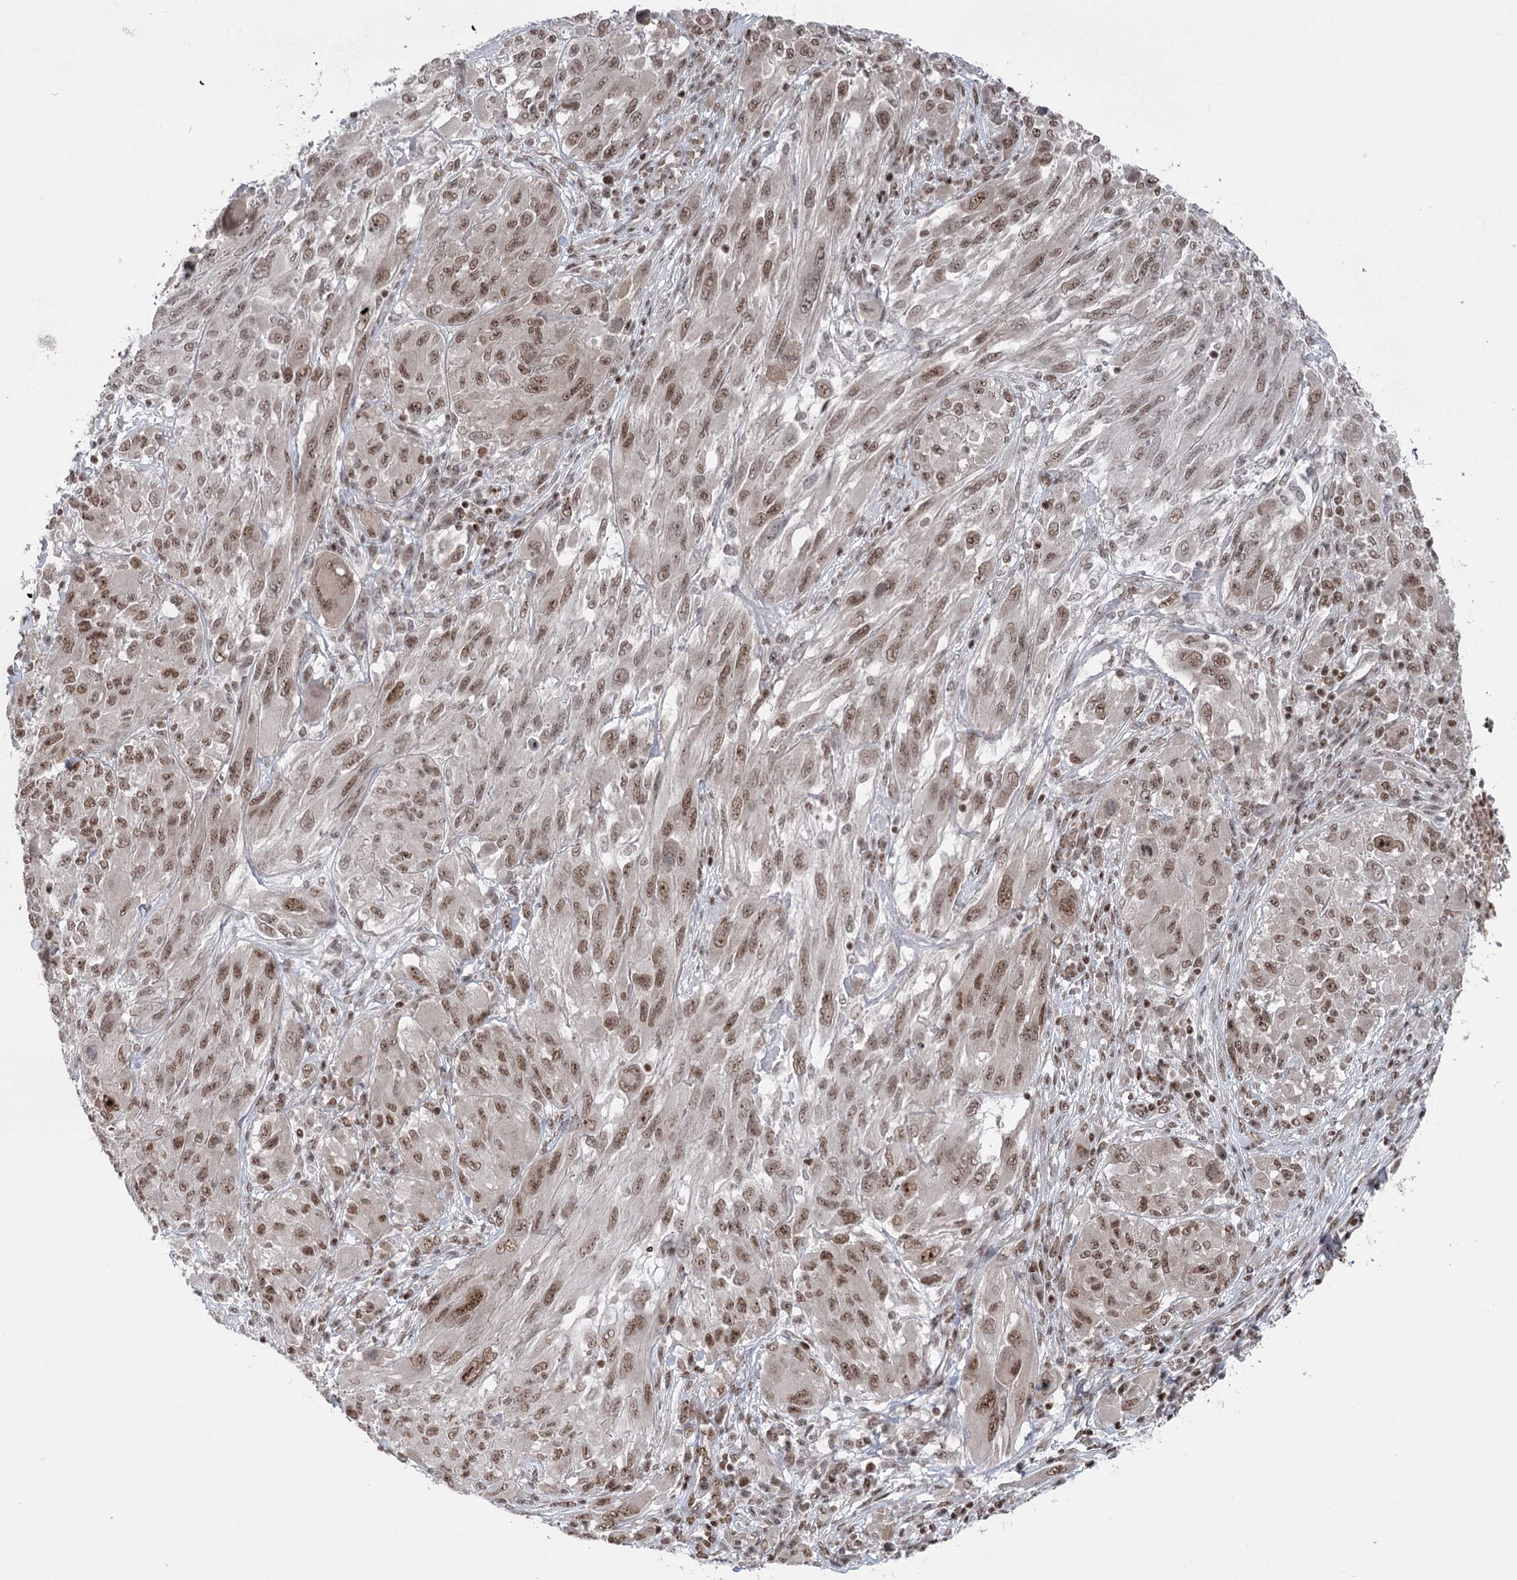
{"staining": {"intensity": "moderate", "quantity": ">75%", "location": "nuclear"}, "tissue": "melanoma", "cell_type": "Tumor cells", "image_type": "cancer", "snomed": [{"axis": "morphology", "description": "Malignant melanoma, NOS"}, {"axis": "topography", "description": "Skin"}], "caption": "Protein expression analysis of human melanoma reveals moderate nuclear positivity in approximately >75% of tumor cells.", "gene": "CGGBP1", "patient": {"sex": "female", "age": 91}}